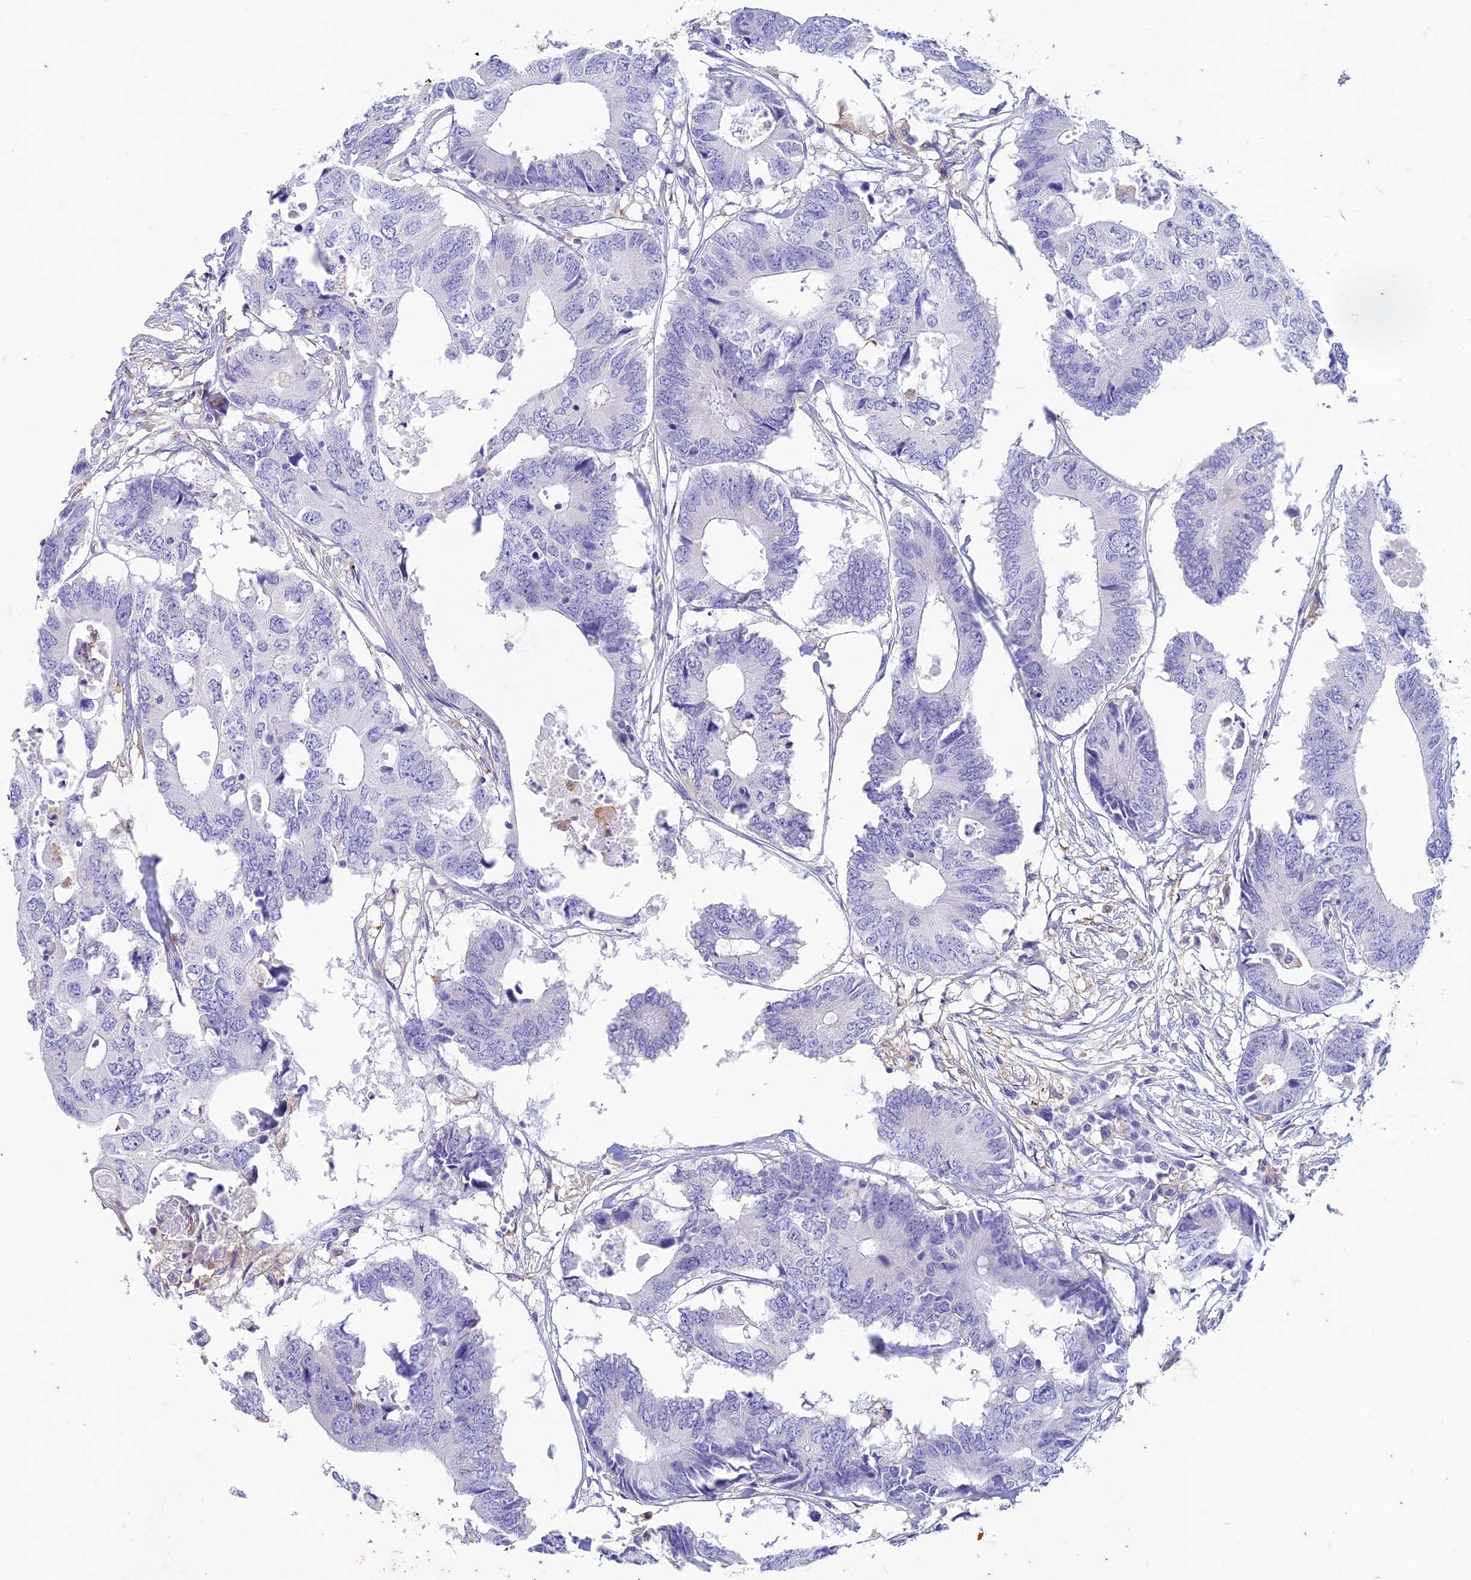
{"staining": {"intensity": "negative", "quantity": "none", "location": "none"}, "tissue": "colorectal cancer", "cell_type": "Tumor cells", "image_type": "cancer", "snomed": [{"axis": "morphology", "description": "Adenocarcinoma, NOS"}, {"axis": "topography", "description": "Colon"}], "caption": "Tumor cells are negative for protein expression in human colorectal adenocarcinoma.", "gene": "FGF7", "patient": {"sex": "male", "age": 71}}